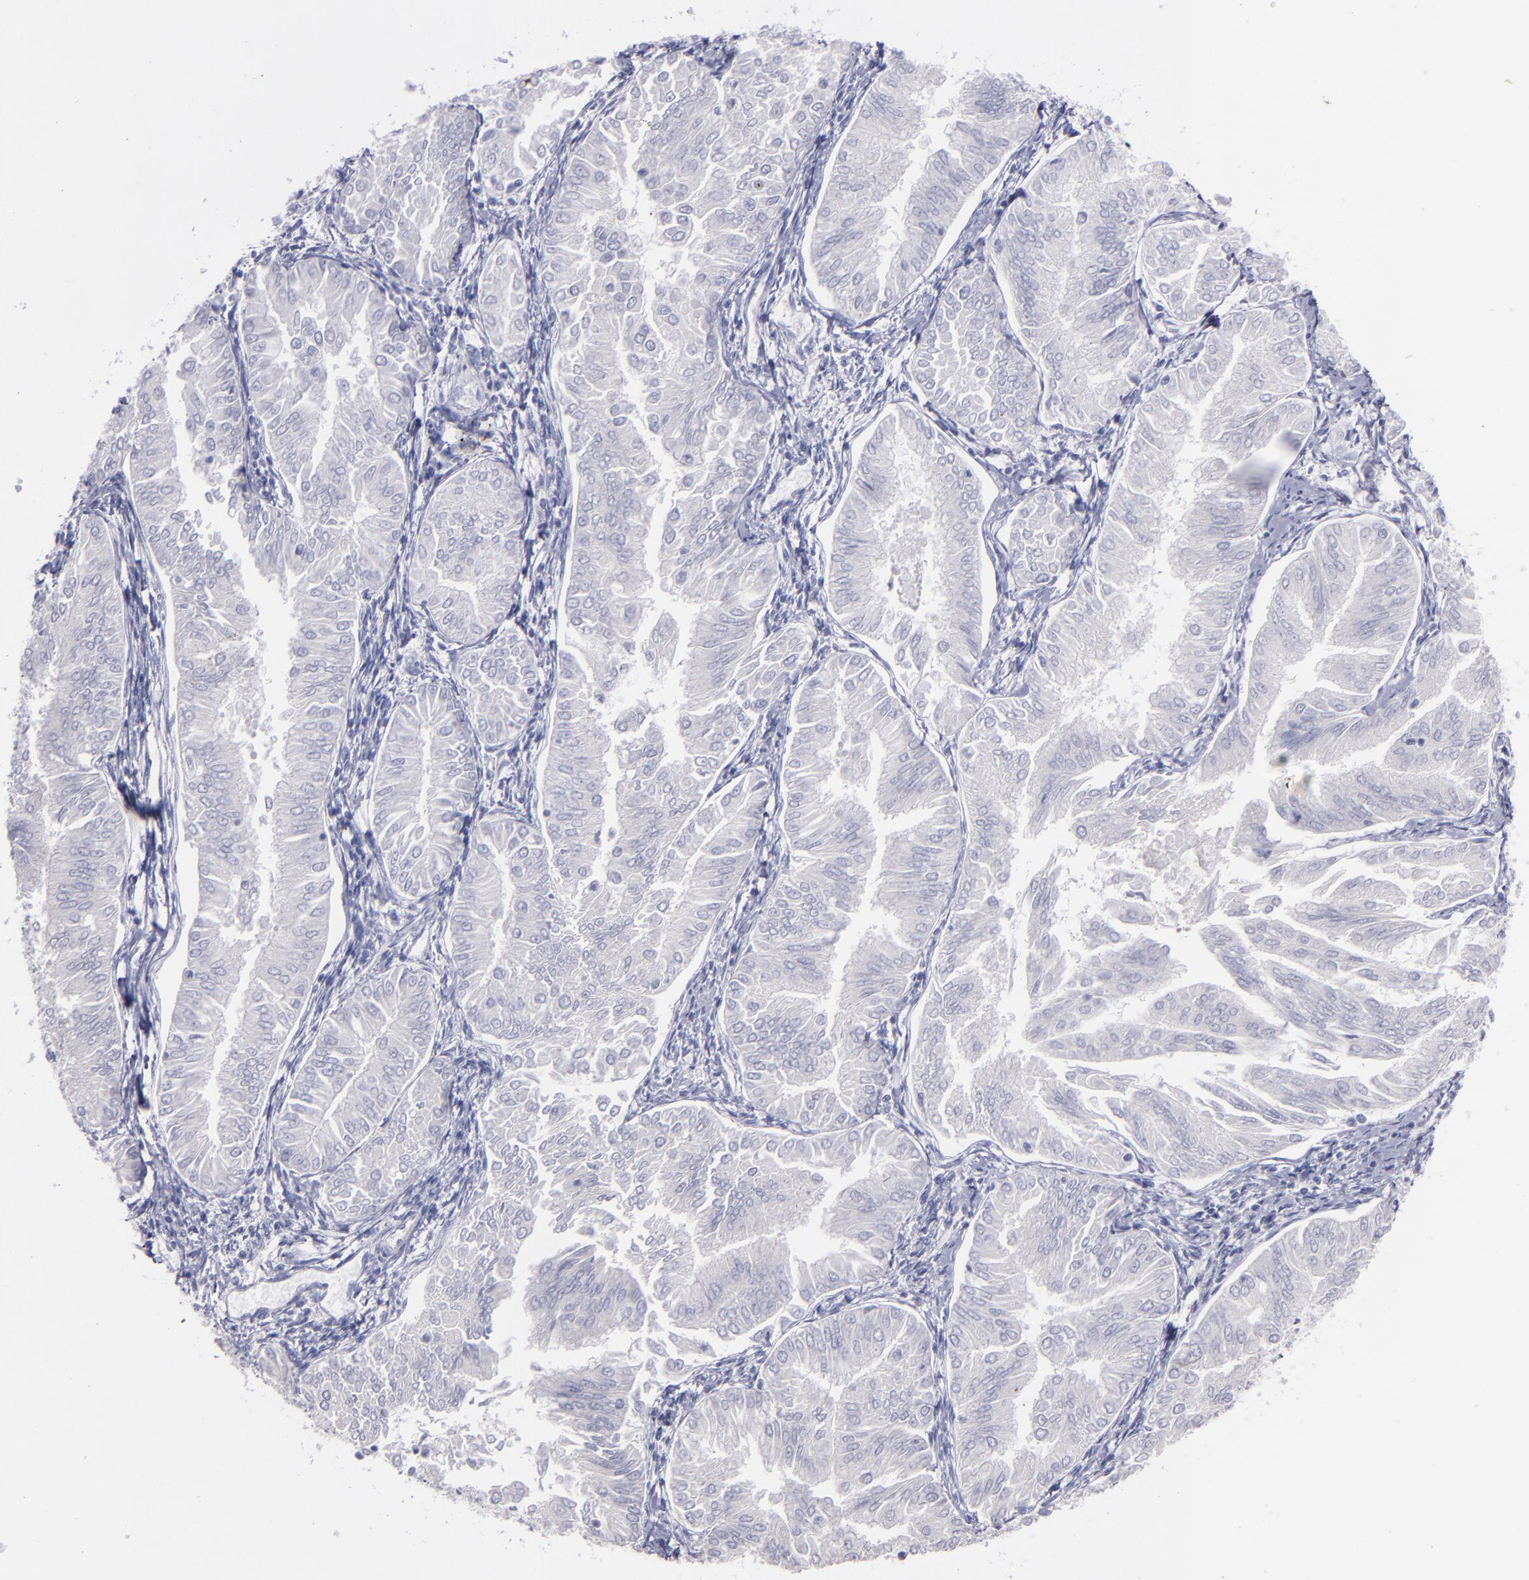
{"staining": {"intensity": "negative", "quantity": "none", "location": "none"}, "tissue": "endometrial cancer", "cell_type": "Tumor cells", "image_type": "cancer", "snomed": [{"axis": "morphology", "description": "Adenocarcinoma, NOS"}, {"axis": "topography", "description": "Endometrium"}], "caption": "Adenocarcinoma (endometrial) was stained to show a protein in brown. There is no significant staining in tumor cells.", "gene": "SNAP25", "patient": {"sex": "female", "age": 53}}